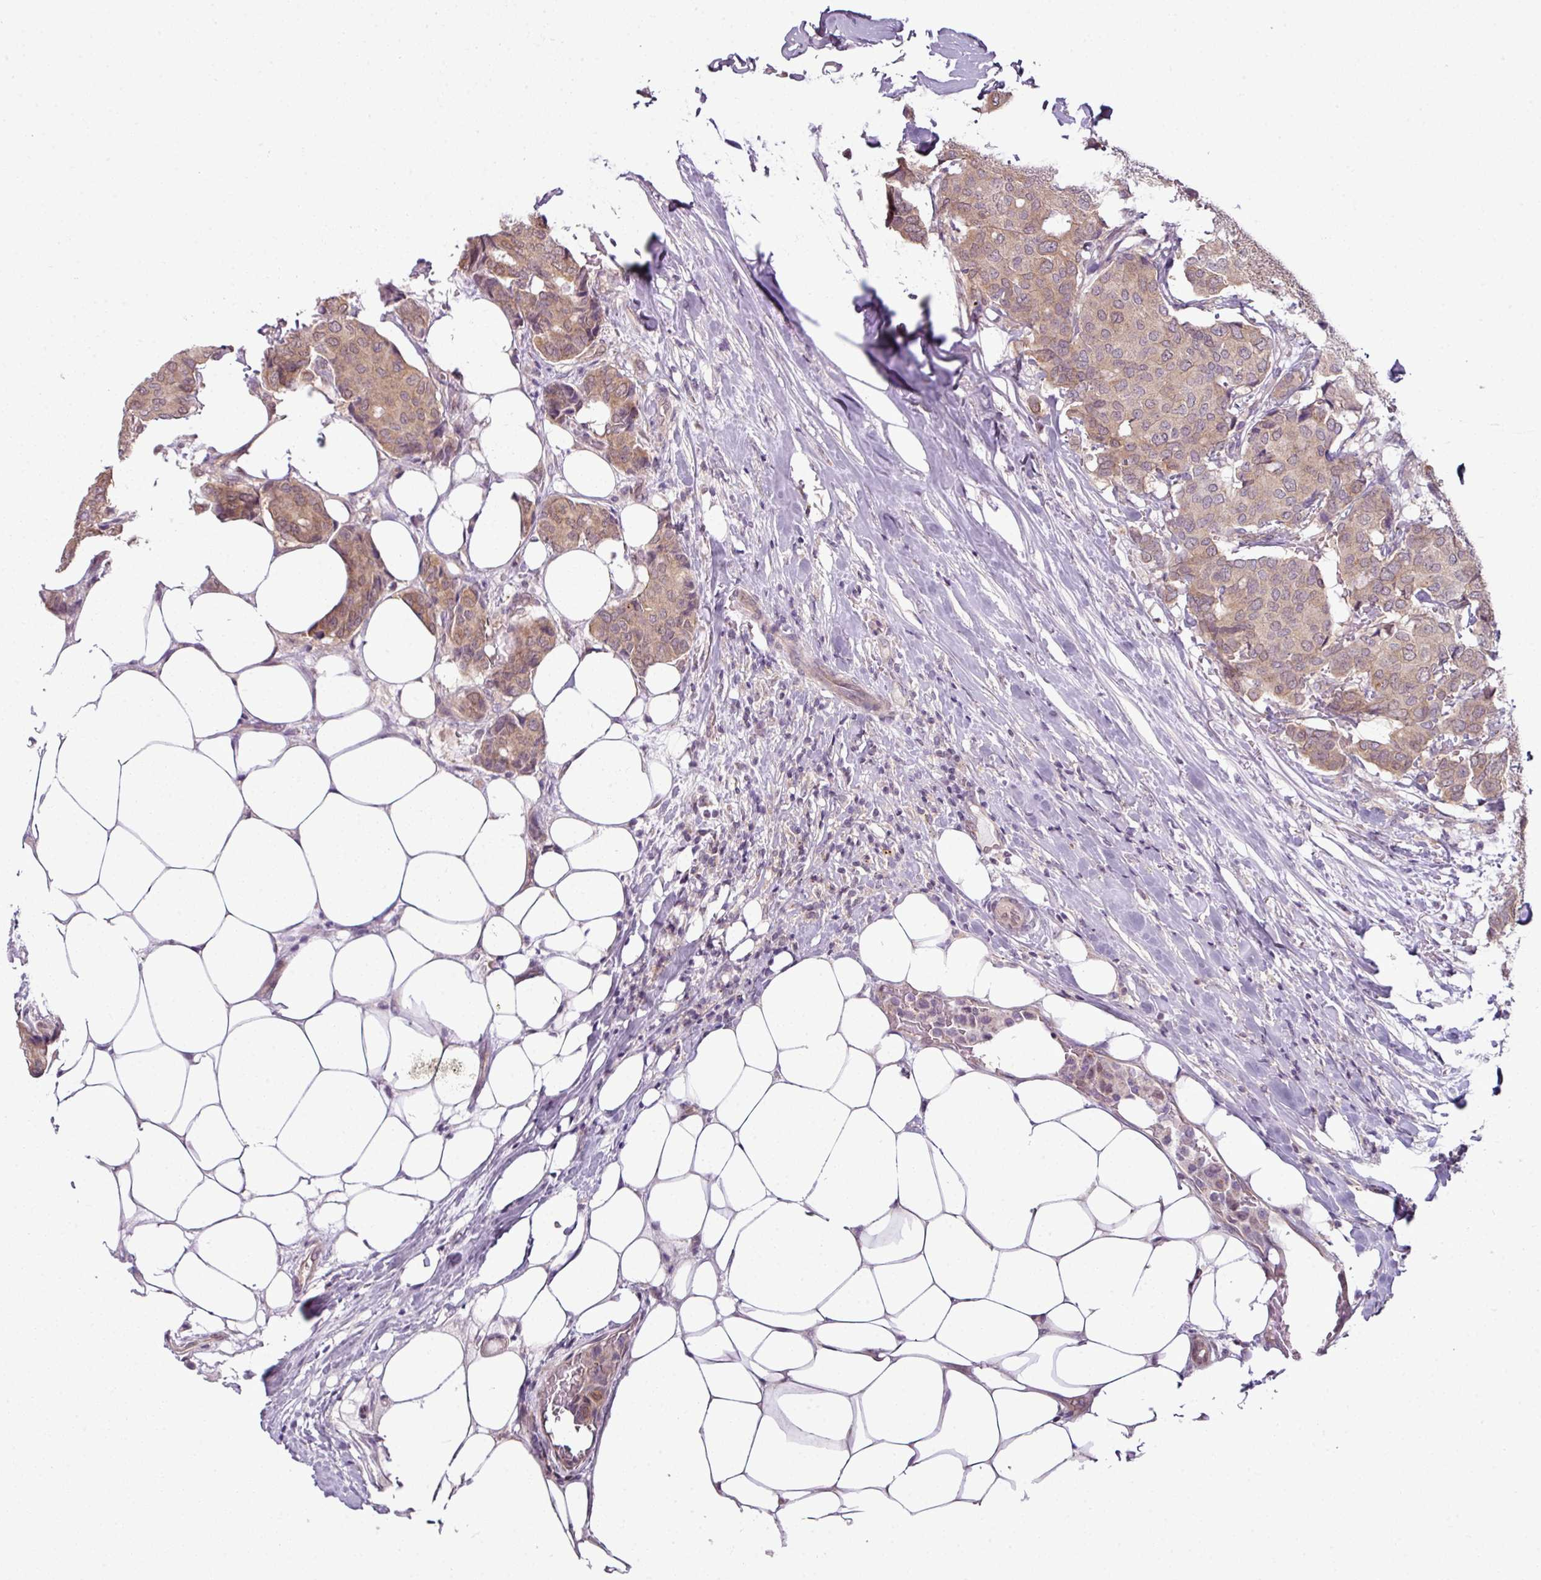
{"staining": {"intensity": "weak", "quantity": ">75%", "location": "cytoplasmic/membranous"}, "tissue": "breast cancer", "cell_type": "Tumor cells", "image_type": "cancer", "snomed": [{"axis": "morphology", "description": "Duct carcinoma"}, {"axis": "topography", "description": "Breast"}], "caption": "DAB (3,3'-diaminobenzidine) immunohistochemical staining of breast infiltrating ductal carcinoma exhibits weak cytoplasmic/membranous protein staining in about >75% of tumor cells. (Brightfield microscopy of DAB IHC at high magnification).", "gene": "DERPC", "patient": {"sex": "female", "age": 75}}